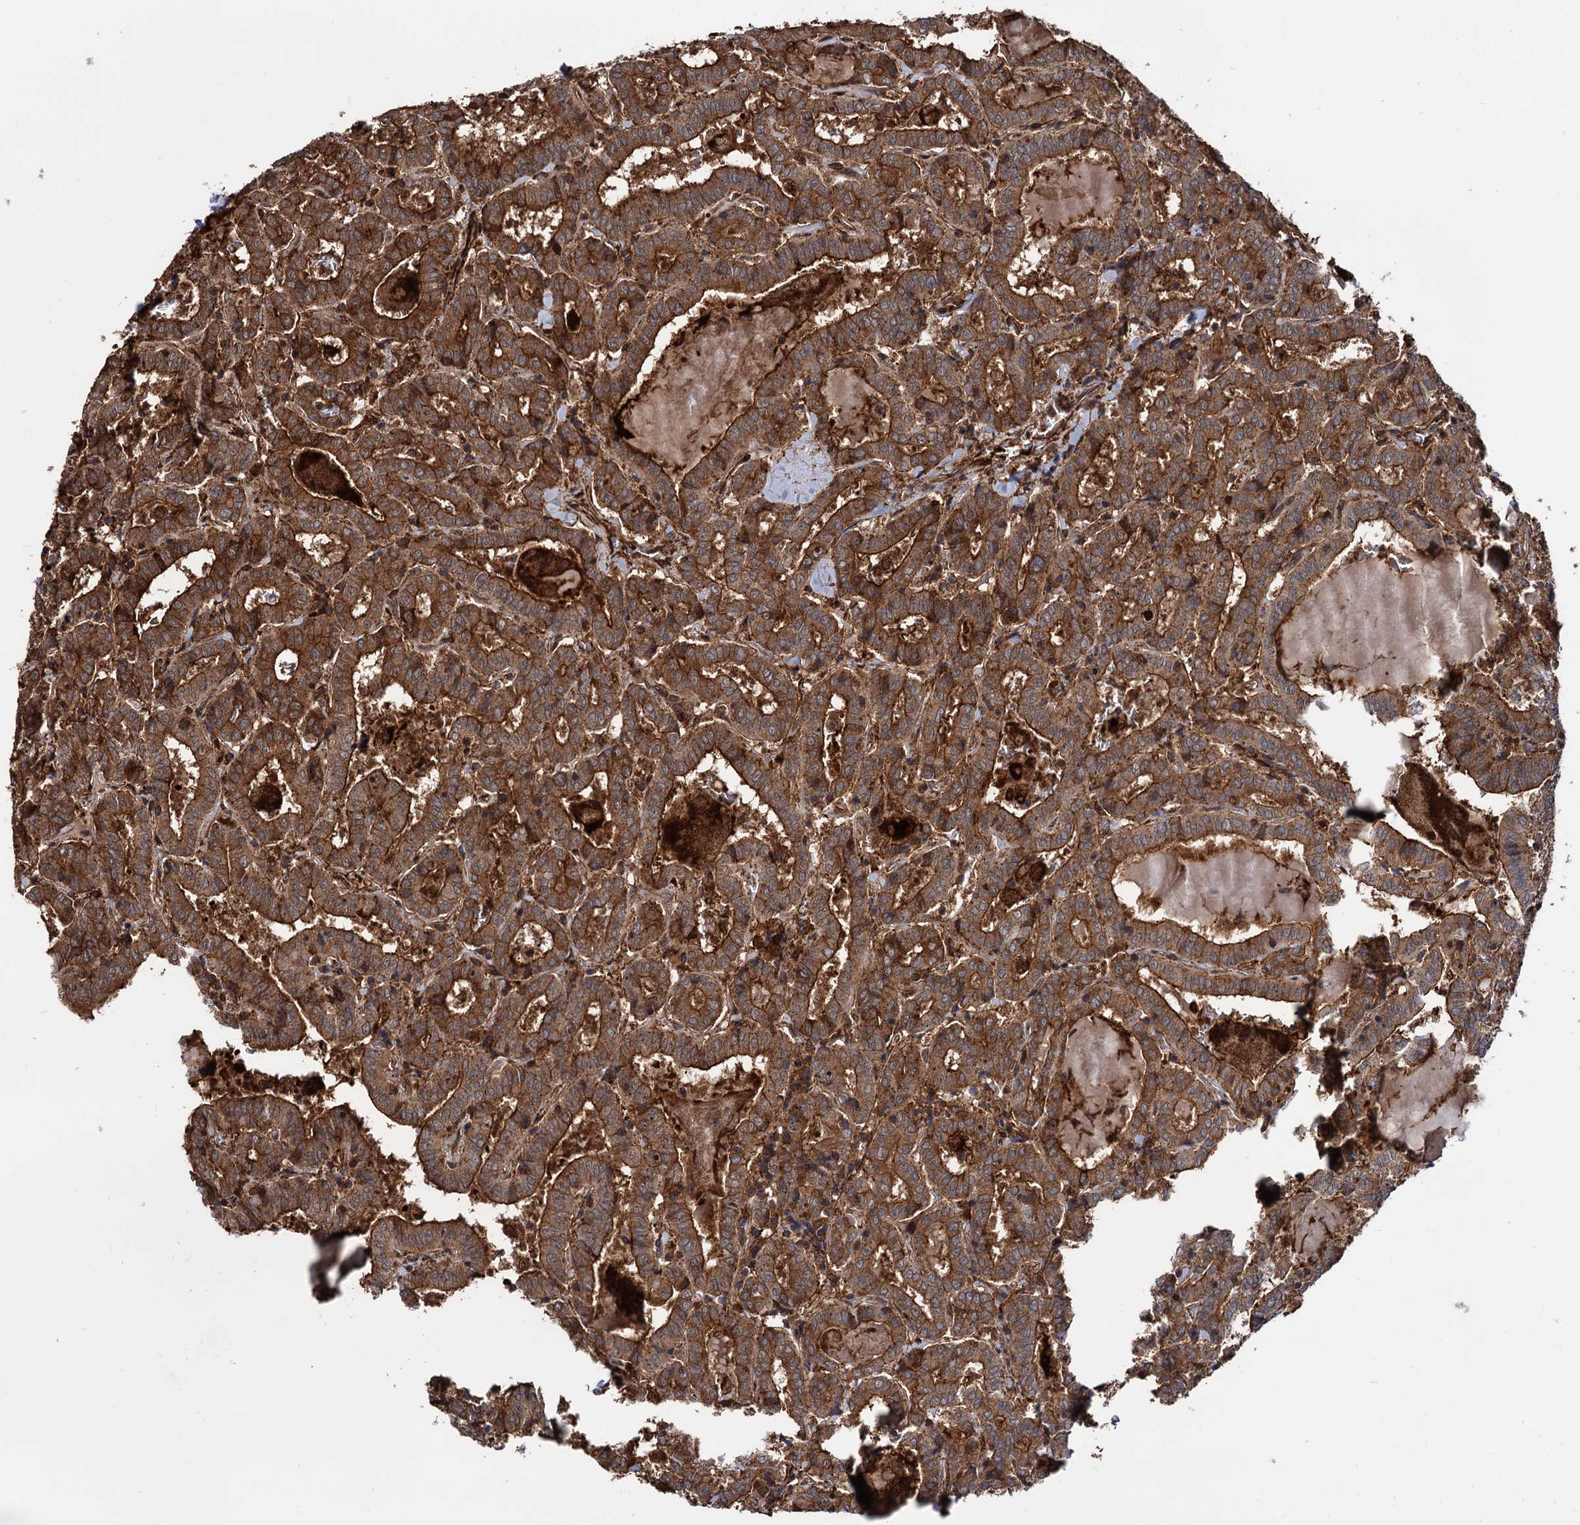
{"staining": {"intensity": "strong", "quantity": ">75%", "location": "cytoplasmic/membranous"}, "tissue": "thyroid cancer", "cell_type": "Tumor cells", "image_type": "cancer", "snomed": [{"axis": "morphology", "description": "Papillary adenocarcinoma, NOS"}, {"axis": "topography", "description": "Thyroid gland"}], "caption": "This micrograph demonstrates immunohistochemistry (IHC) staining of human thyroid papillary adenocarcinoma, with high strong cytoplasmic/membranous staining in approximately >75% of tumor cells.", "gene": "ATP8B4", "patient": {"sex": "female", "age": 72}}